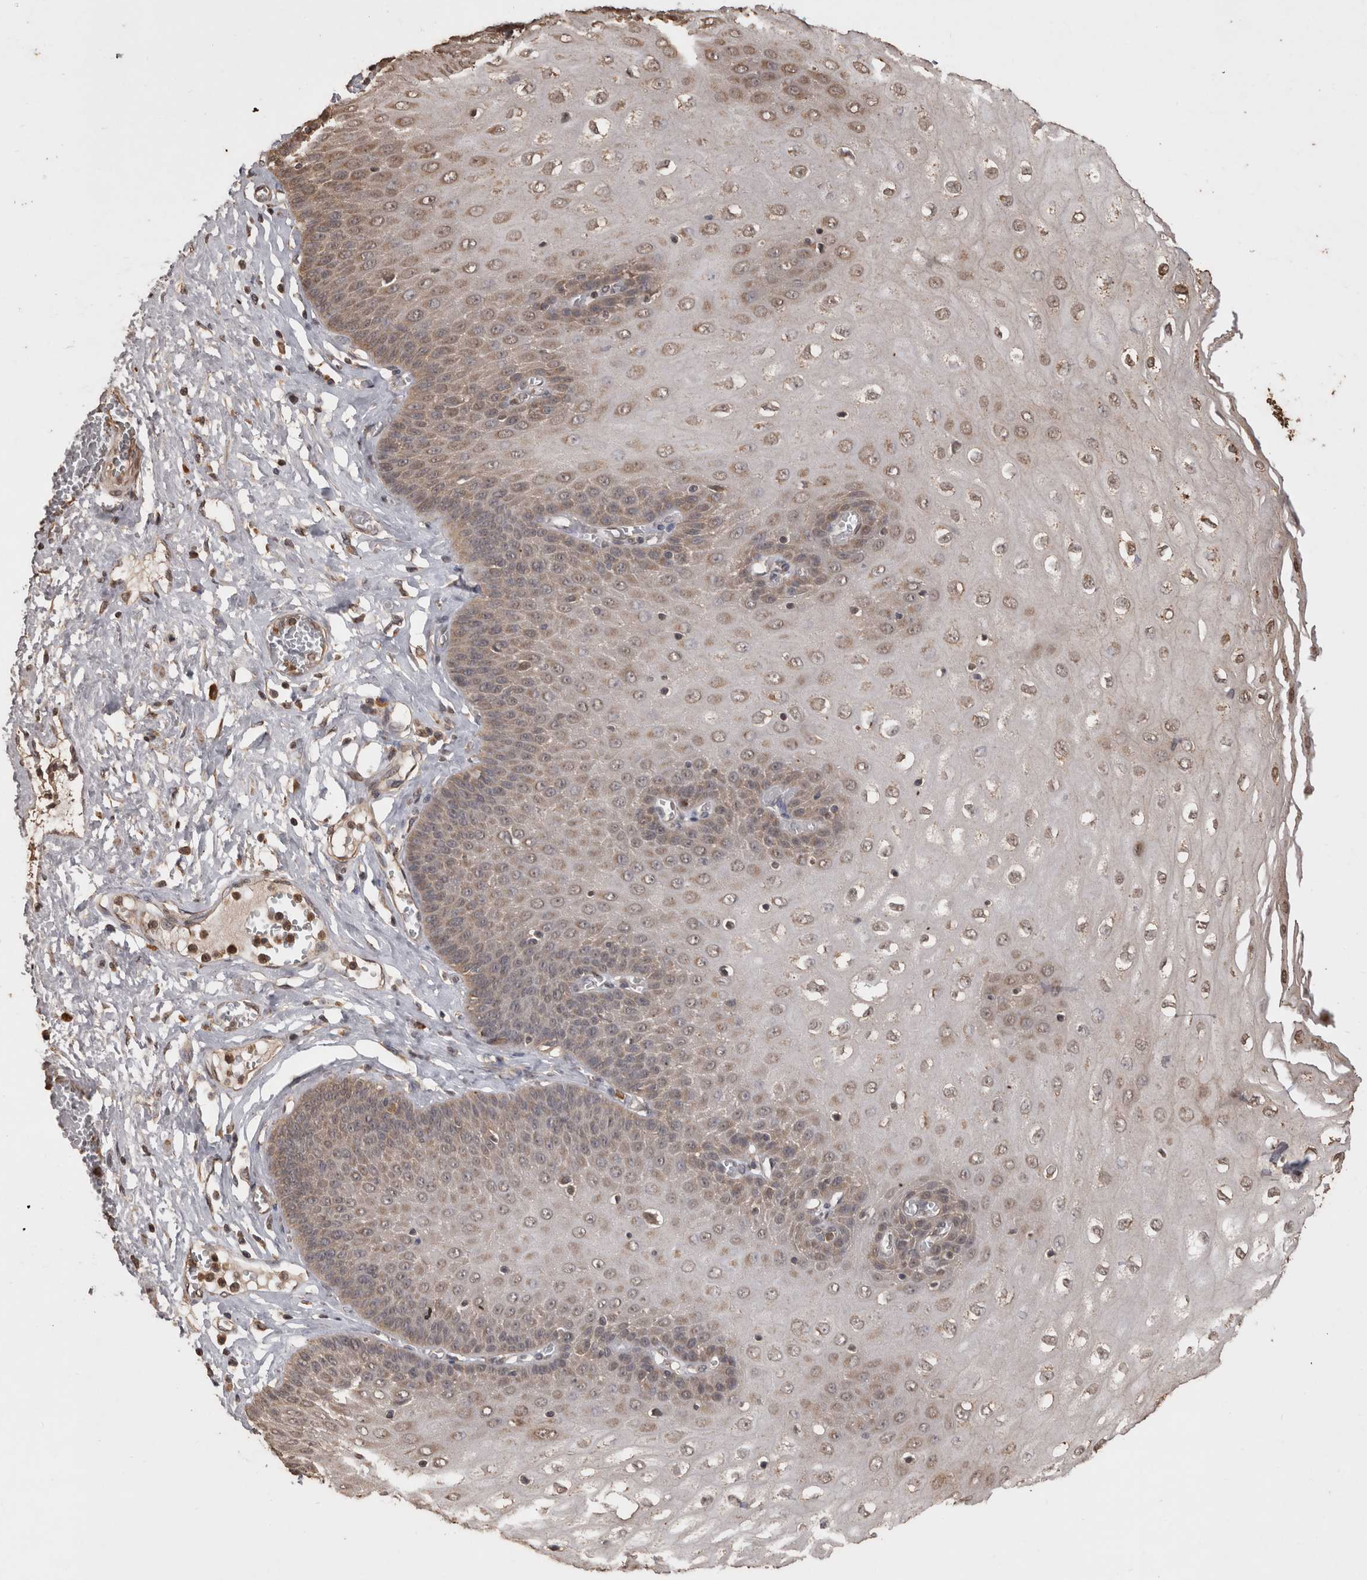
{"staining": {"intensity": "weak", "quantity": ">75%", "location": "cytoplasmic/membranous,nuclear"}, "tissue": "esophagus", "cell_type": "Squamous epithelial cells", "image_type": "normal", "snomed": [{"axis": "morphology", "description": "Normal tissue, NOS"}, {"axis": "topography", "description": "Esophagus"}], "caption": "Esophagus stained for a protein exhibits weak cytoplasmic/membranous,nuclear positivity in squamous epithelial cells. The staining was performed using DAB (3,3'-diaminobenzidine), with brown indicating positive protein expression. Nuclei are stained blue with hematoxylin.", "gene": "SOCS5", "patient": {"sex": "male", "age": 60}}